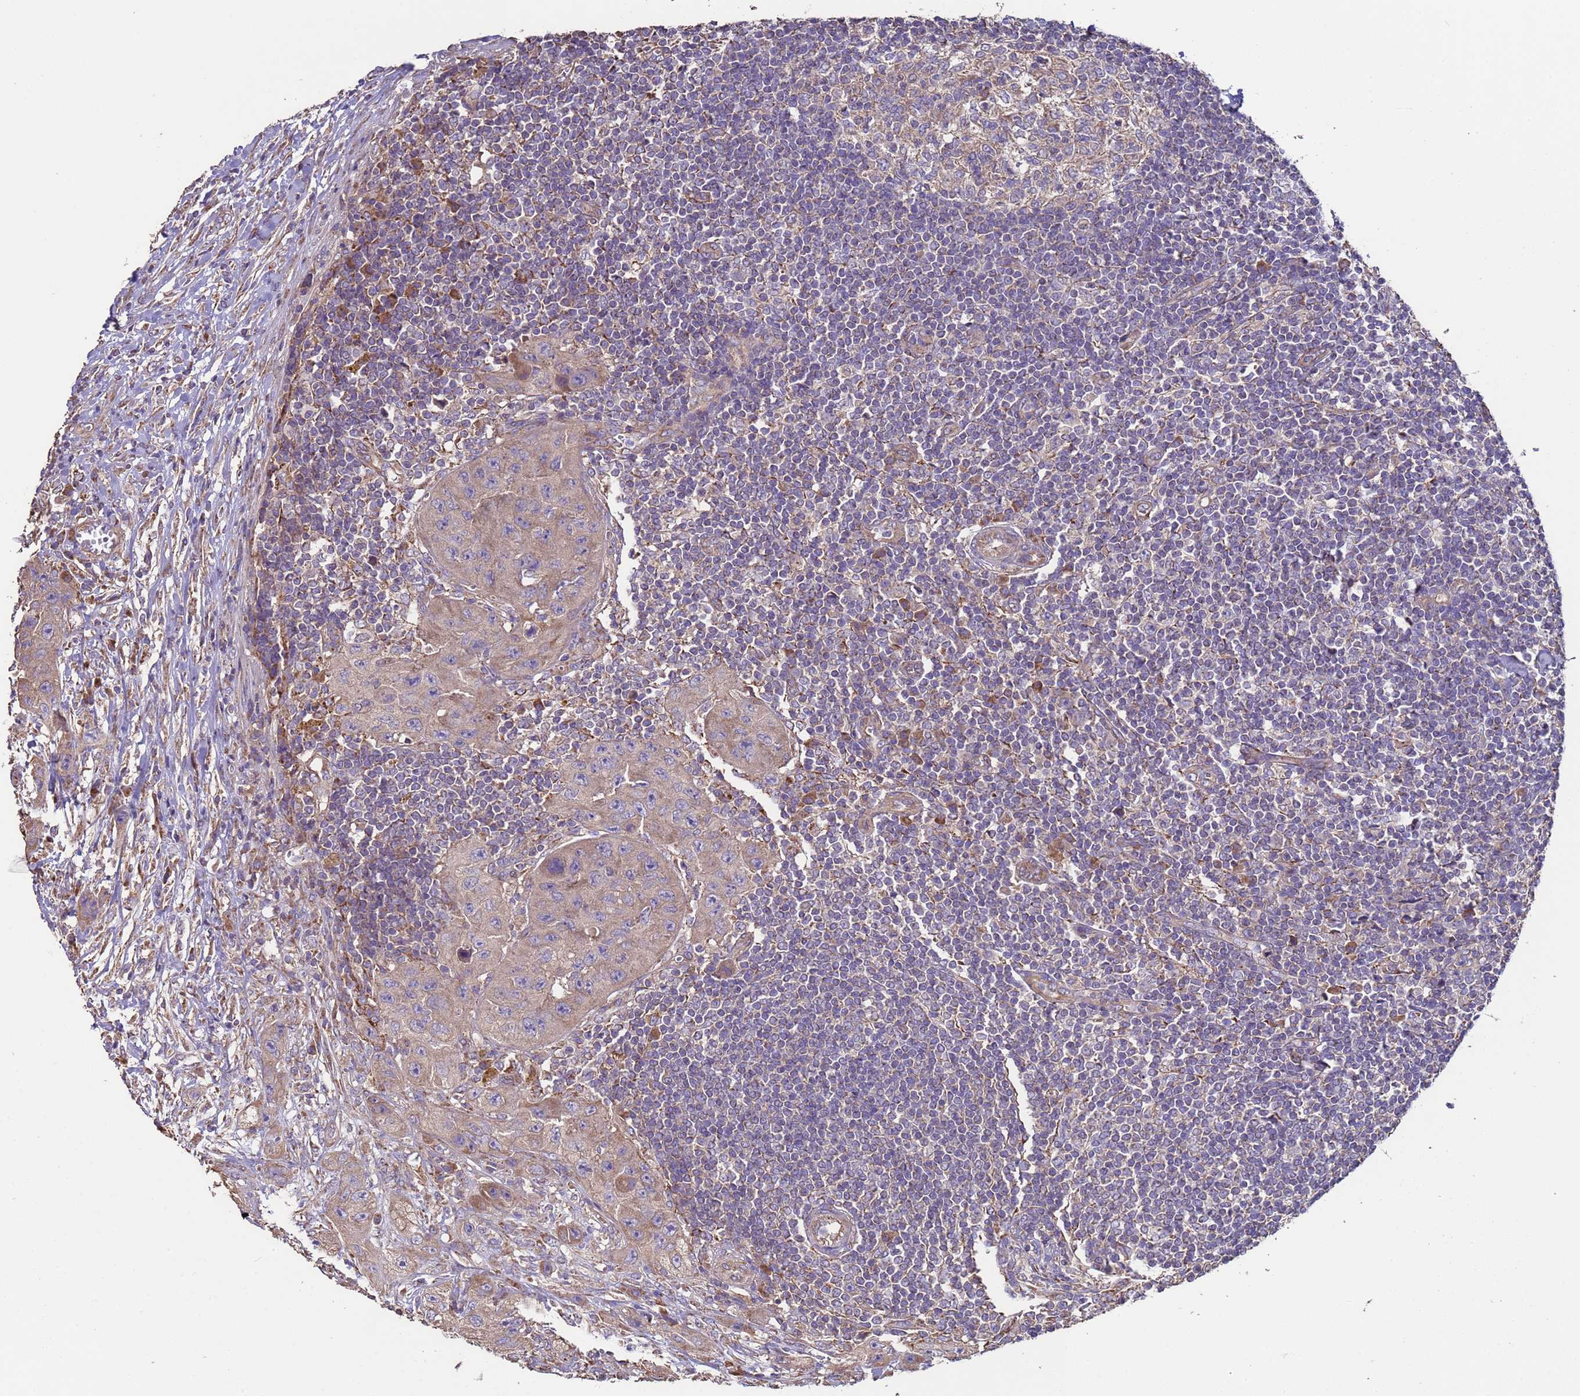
{"staining": {"intensity": "negative", "quantity": "none", "location": "none"}, "tissue": "lymph node", "cell_type": "Germinal center cells", "image_type": "normal", "snomed": [{"axis": "morphology", "description": "Normal tissue, NOS"}, {"axis": "morphology", "description": "Squamous cell carcinoma, metastatic, NOS"}, {"axis": "topography", "description": "Lymph node"}], "caption": "Histopathology image shows no significant protein positivity in germinal center cells of benign lymph node.", "gene": "EEF1AKMT1", "patient": {"sex": "male", "age": 73}}